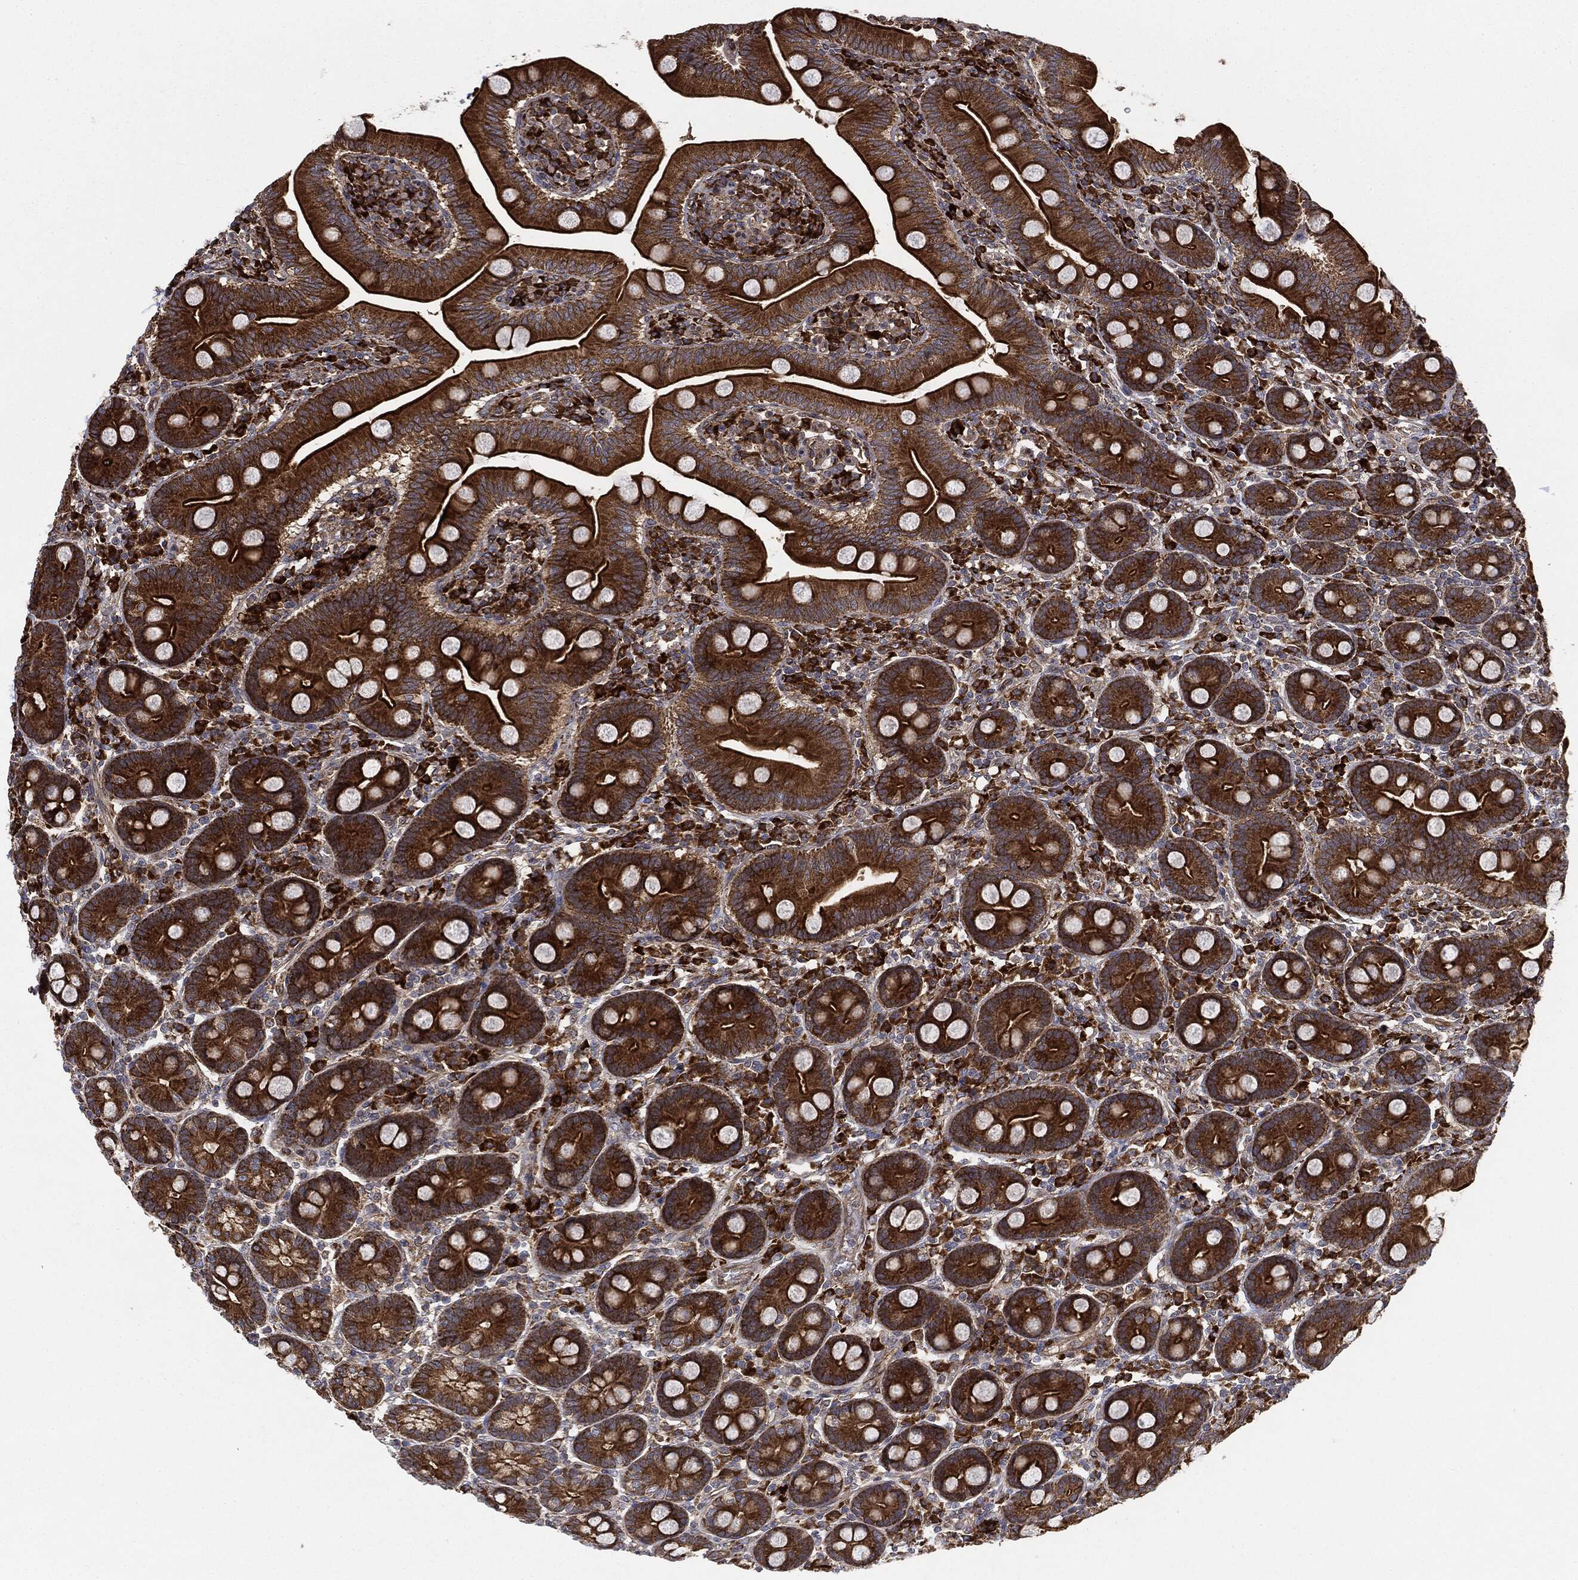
{"staining": {"intensity": "strong", "quantity": ">75%", "location": "cytoplasmic/membranous"}, "tissue": "duodenum", "cell_type": "Glandular cells", "image_type": "normal", "snomed": [{"axis": "morphology", "description": "Normal tissue, NOS"}, {"axis": "topography", "description": "Duodenum"}], "caption": "Duodenum stained for a protein demonstrates strong cytoplasmic/membranous positivity in glandular cells. (Brightfield microscopy of DAB IHC at high magnification).", "gene": "CYLD", "patient": {"sex": "male", "age": 59}}